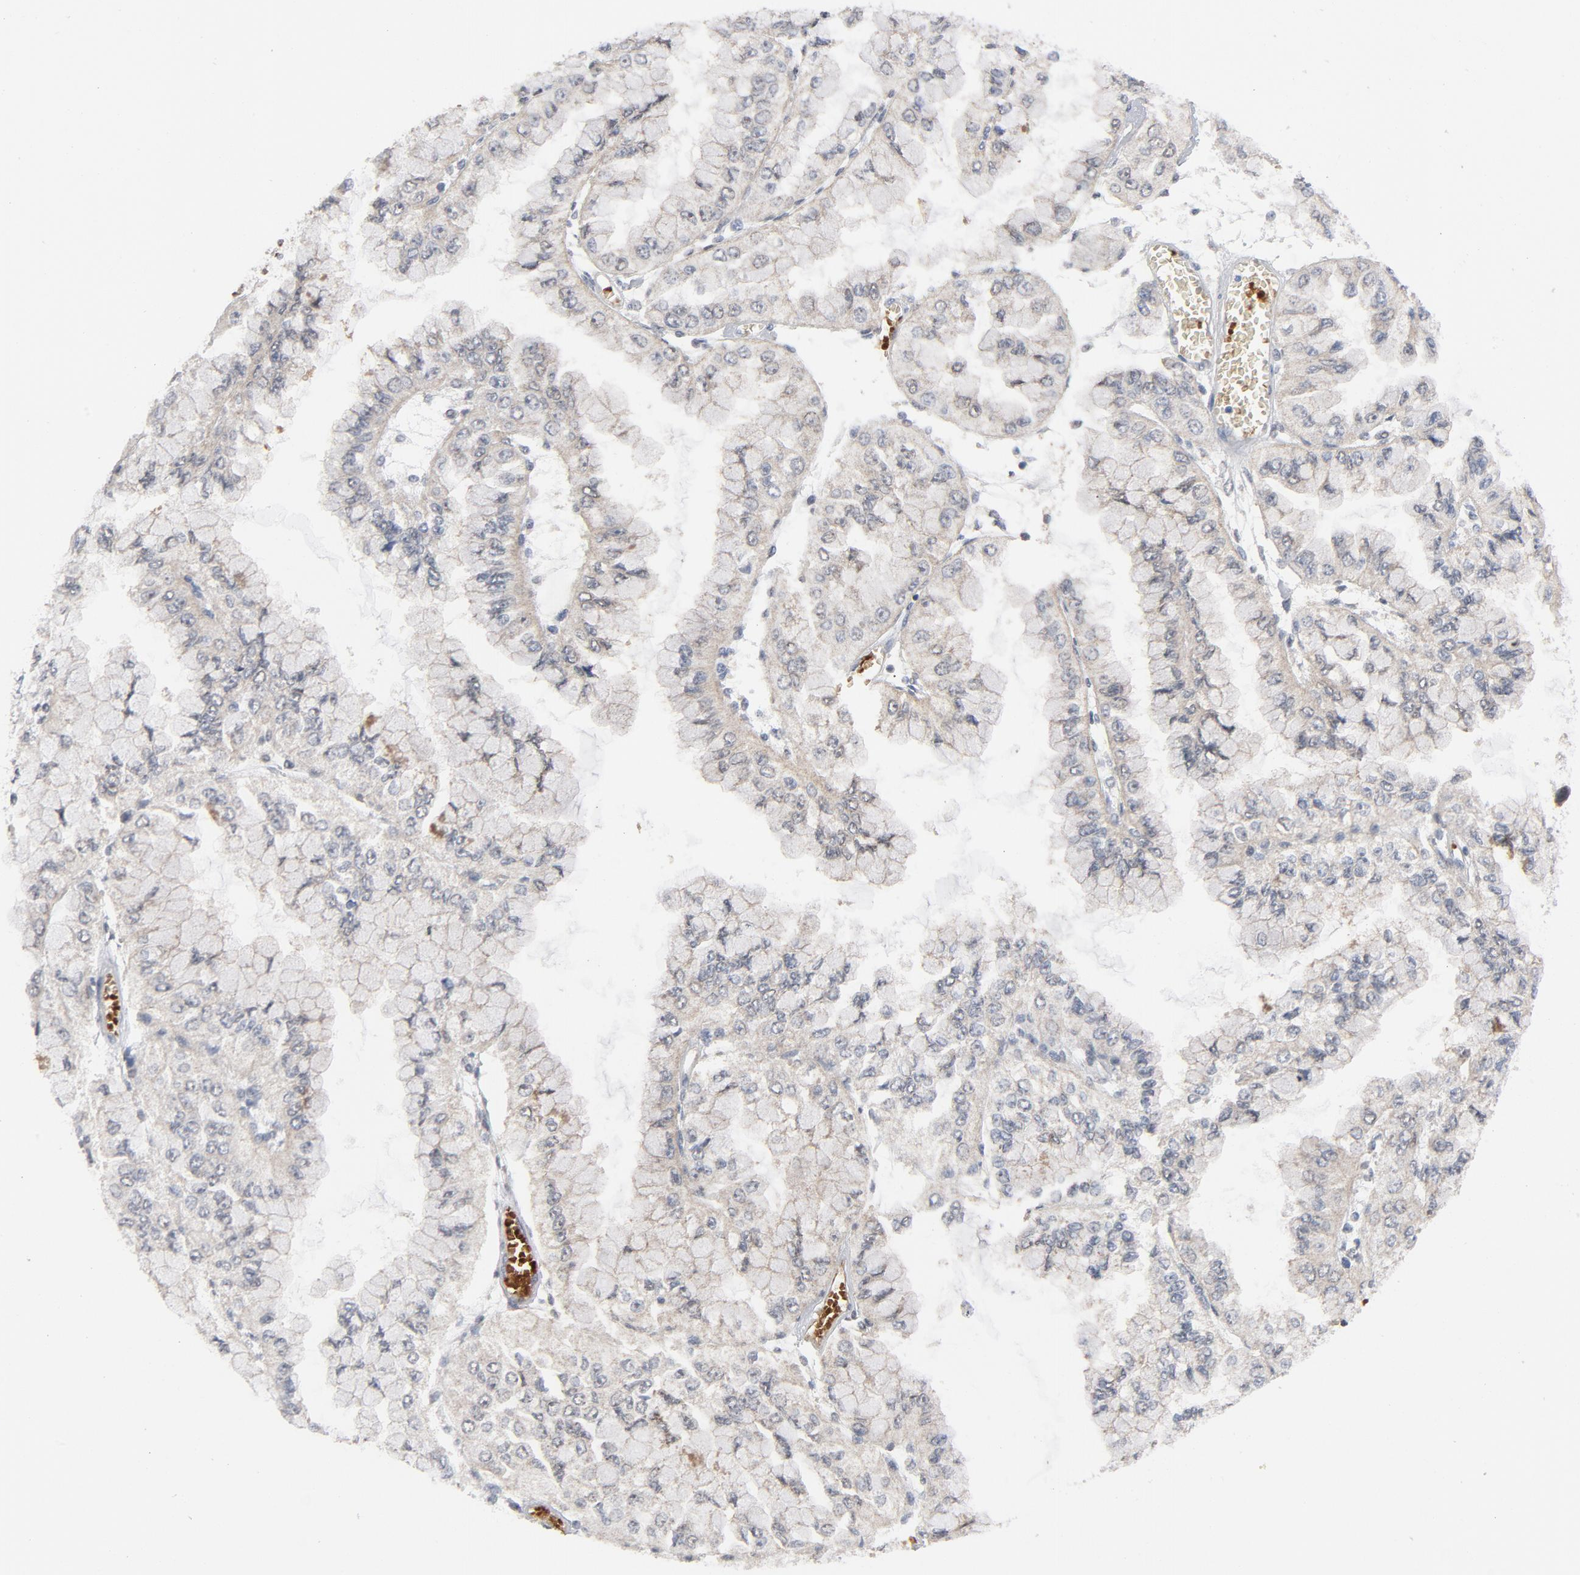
{"staining": {"intensity": "moderate", "quantity": ">75%", "location": "cytoplasmic/membranous"}, "tissue": "liver cancer", "cell_type": "Tumor cells", "image_type": "cancer", "snomed": [{"axis": "morphology", "description": "Cholangiocarcinoma"}, {"axis": "topography", "description": "Liver"}], "caption": "There is medium levels of moderate cytoplasmic/membranous staining in tumor cells of cholangiocarcinoma (liver), as demonstrated by immunohistochemical staining (brown color).", "gene": "PRDX1", "patient": {"sex": "female", "age": 79}}